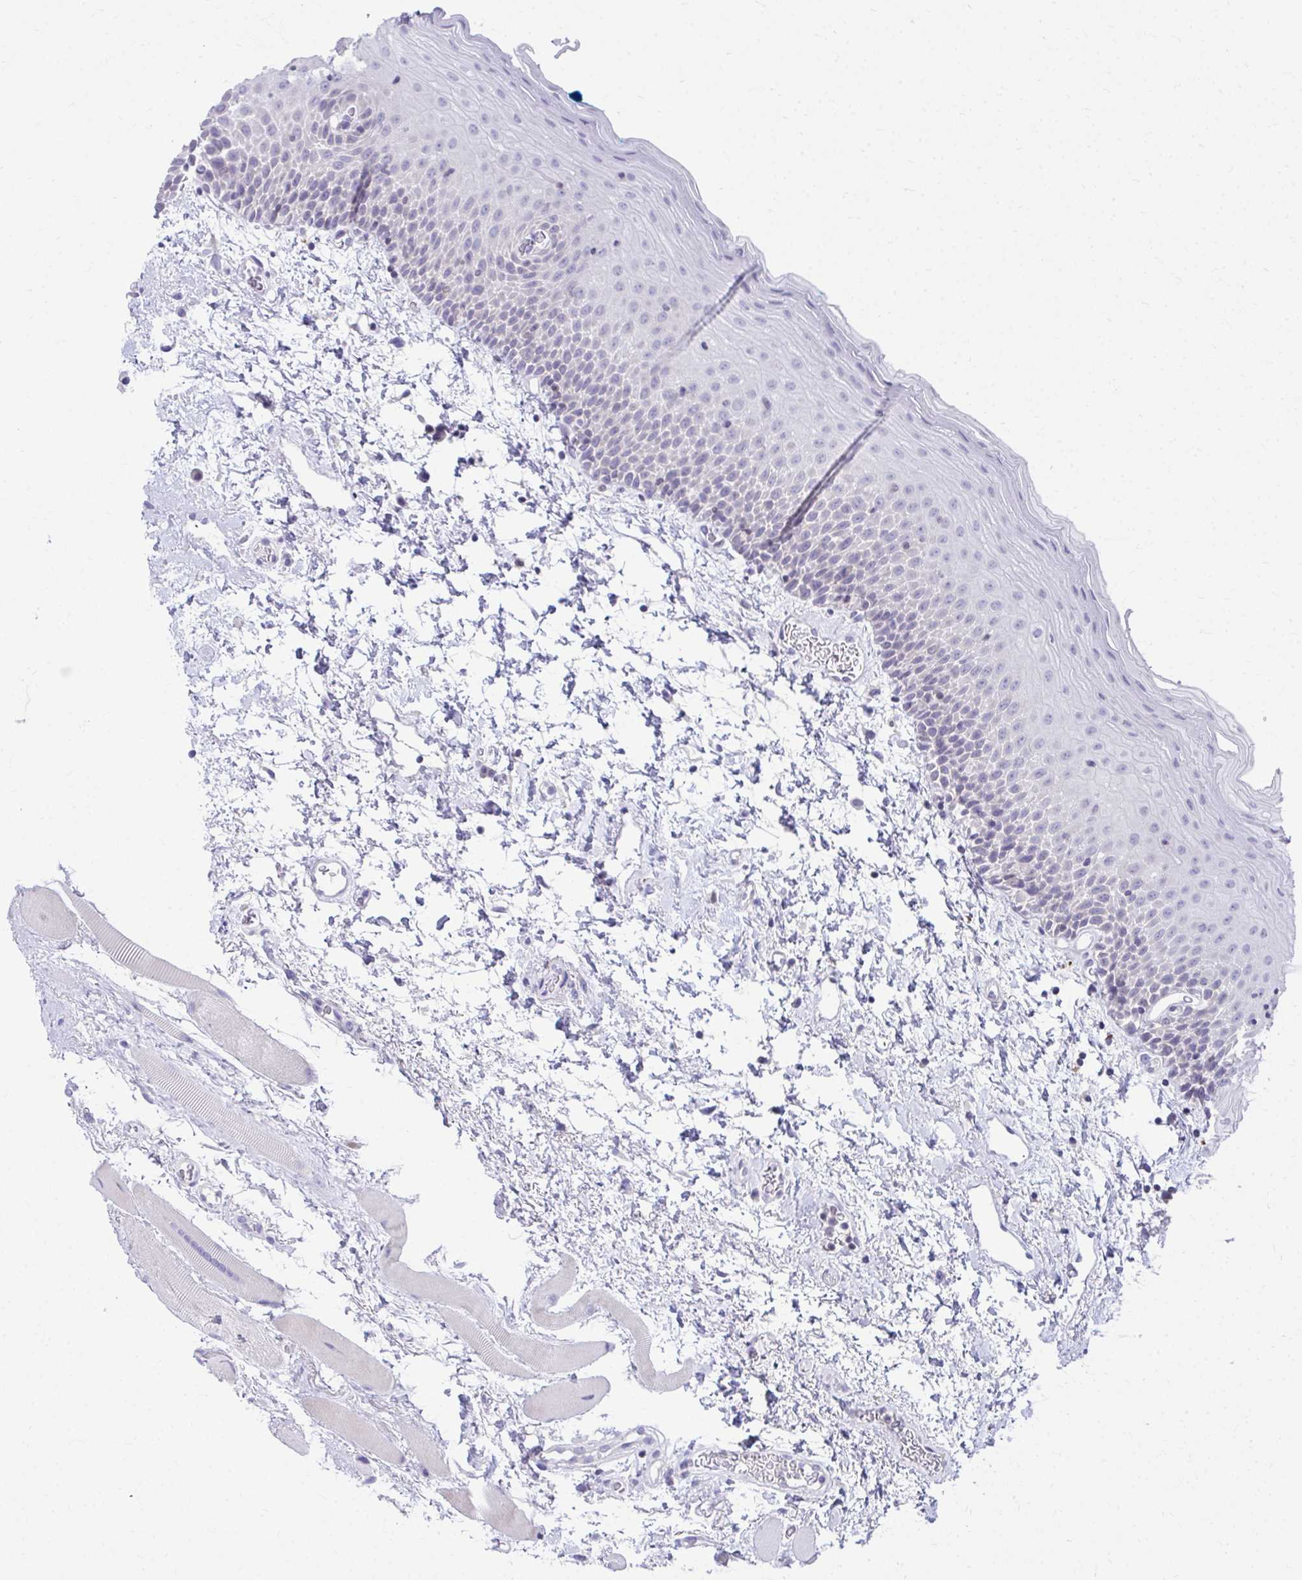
{"staining": {"intensity": "negative", "quantity": "none", "location": "none"}, "tissue": "oral mucosa", "cell_type": "Squamous epithelial cells", "image_type": "normal", "snomed": [{"axis": "morphology", "description": "Normal tissue, NOS"}, {"axis": "topography", "description": "Oral tissue"}], "caption": "The immunohistochemistry (IHC) histopathology image has no significant expression in squamous epithelial cells of oral mucosa. (Brightfield microscopy of DAB IHC at high magnification).", "gene": "OR7A5", "patient": {"sex": "female", "age": 82}}